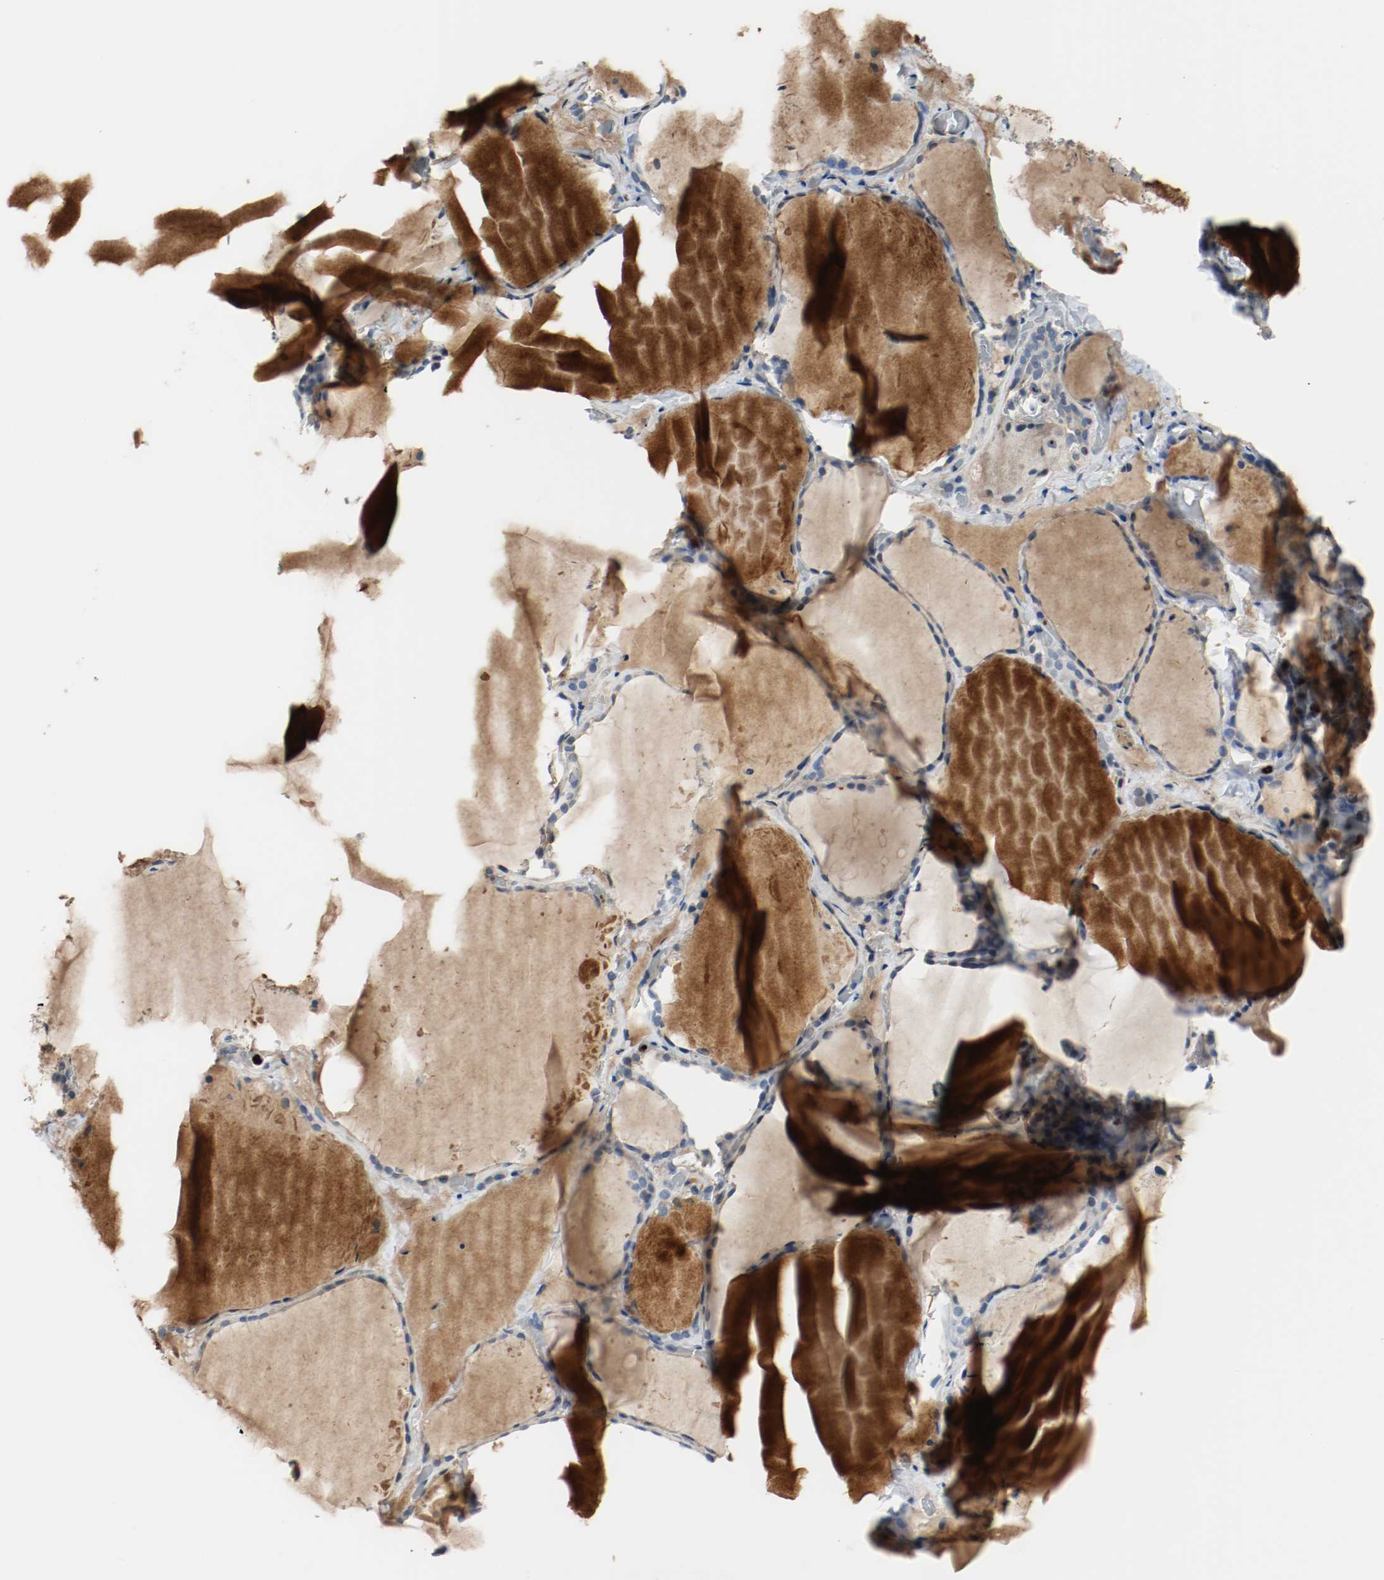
{"staining": {"intensity": "negative", "quantity": "none", "location": "none"}, "tissue": "thyroid gland", "cell_type": "Glandular cells", "image_type": "normal", "snomed": [{"axis": "morphology", "description": "Normal tissue, NOS"}, {"axis": "topography", "description": "Thyroid gland"}], "caption": "Glandular cells show no significant protein staining in normal thyroid gland. (DAB (3,3'-diaminobenzidine) IHC, high magnification).", "gene": "BLK", "patient": {"sex": "female", "age": 22}}